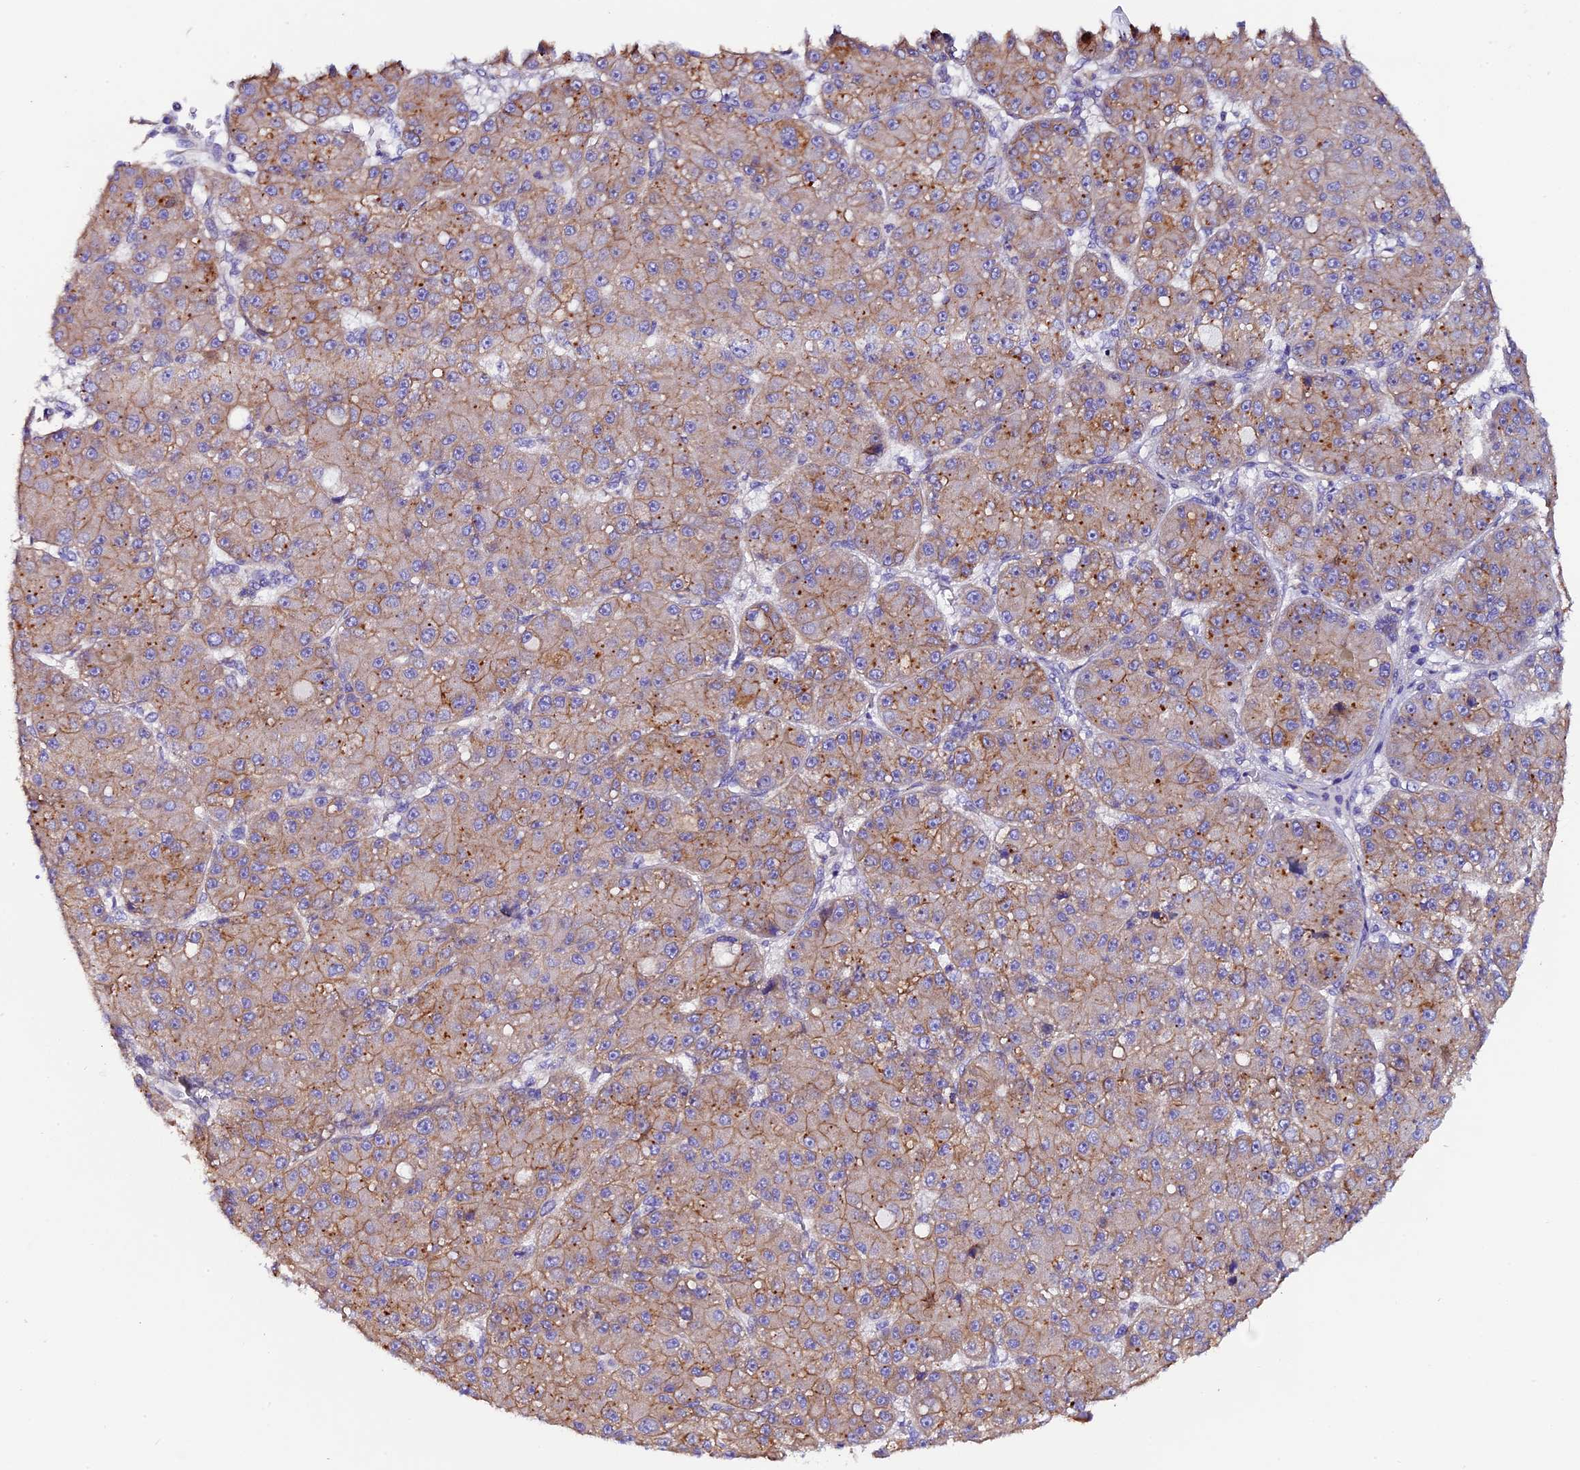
{"staining": {"intensity": "moderate", "quantity": ">75%", "location": "cytoplasmic/membranous"}, "tissue": "liver cancer", "cell_type": "Tumor cells", "image_type": "cancer", "snomed": [{"axis": "morphology", "description": "Carcinoma, Hepatocellular, NOS"}, {"axis": "topography", "description": "Liver"}], "caption": "IHC of human liver cancer (hepatocellular carcinoma) demonstrates medium levels of moderate cytoplasmic/membranous positivity in about >75% of tumor cells. (IHC, brightfield microscopy, high magnification).", "gene": "COMTD1", "patient": {"sex": "male", "age": 67}}